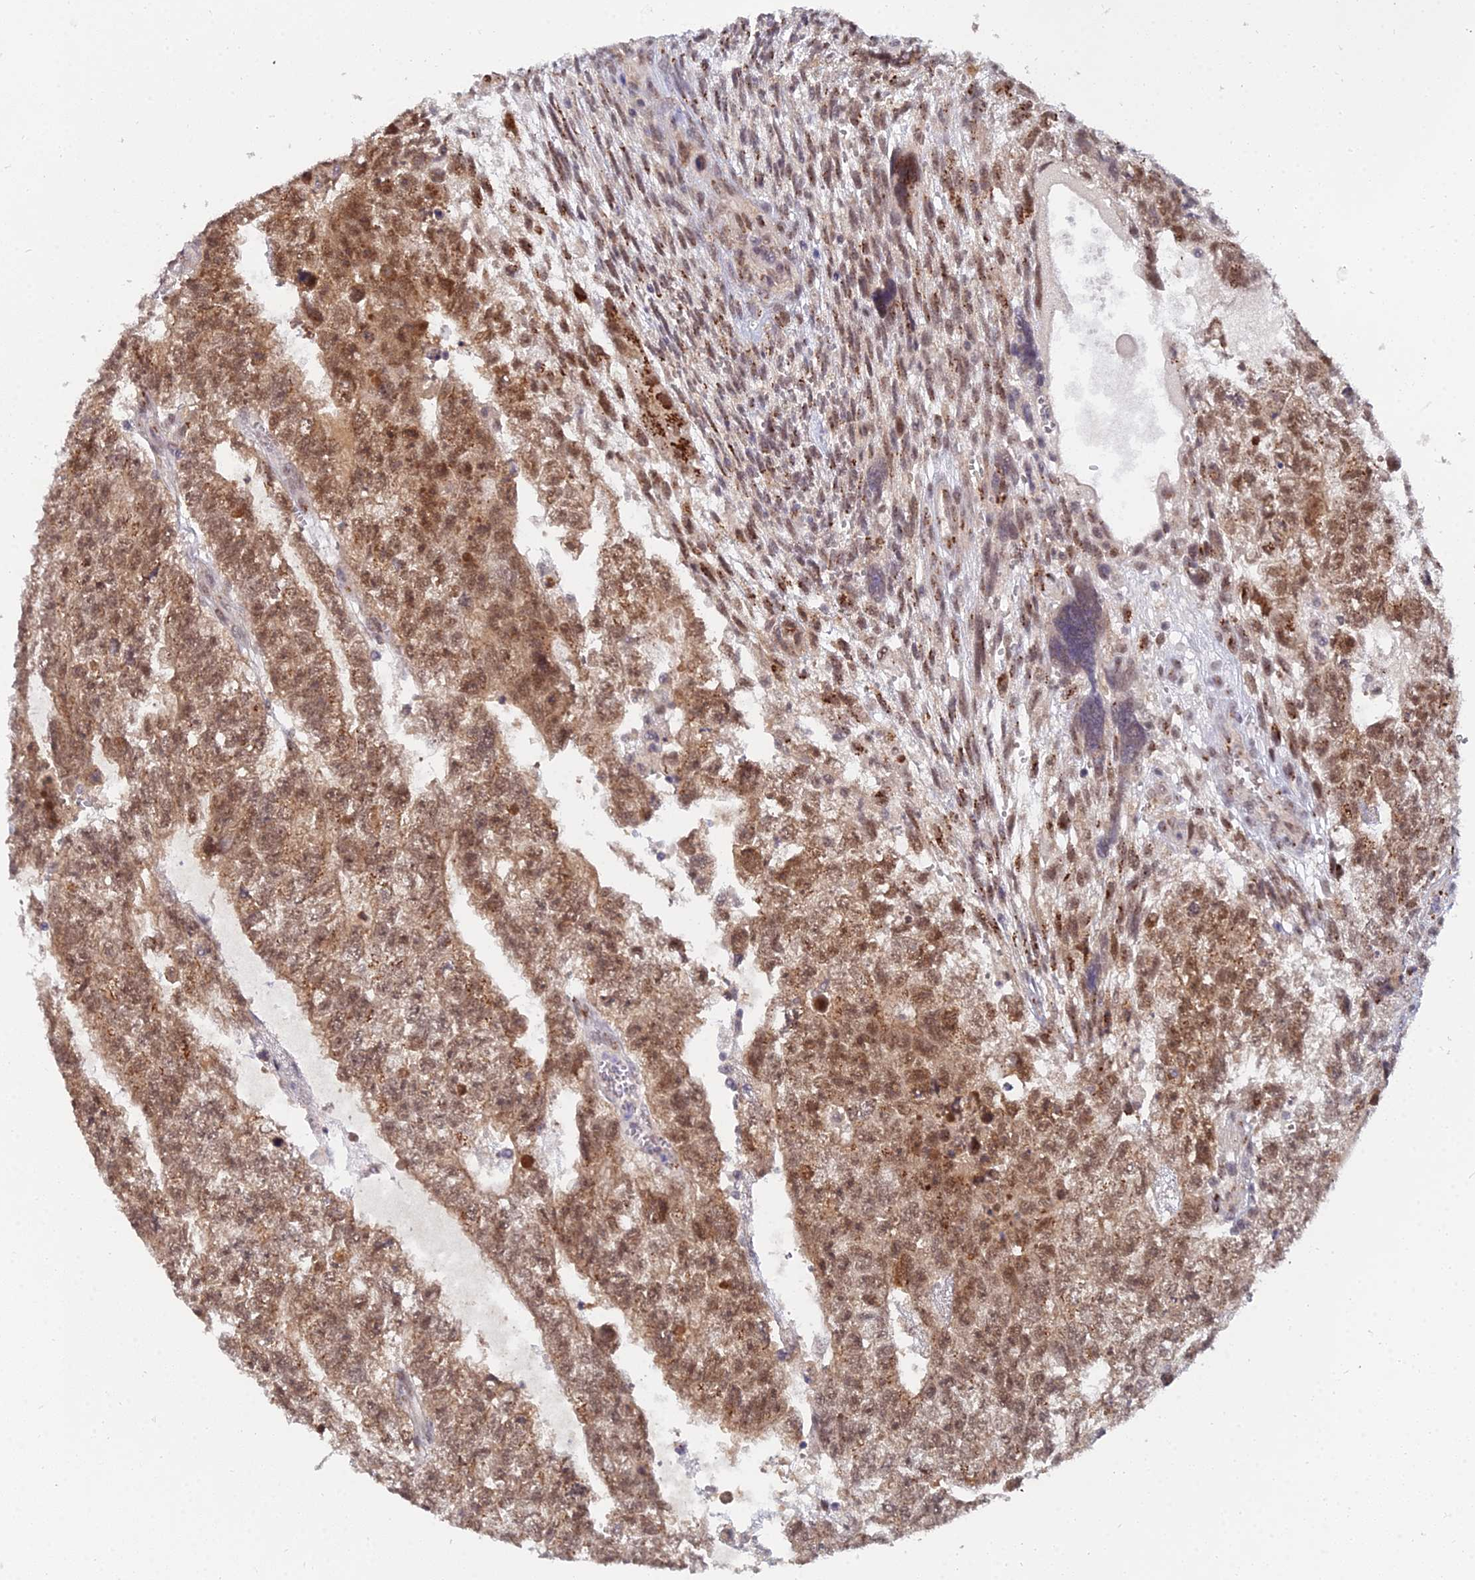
{"staining": {"intensity": "moderate", "quantity": ">75%", "location": "cytoplasmic/membranous,nuclear"}, "tissue": "testis cancer", "cell_type": "Tumor cells", "image_type": "cancer", "snomed": [{"axis": "morphology", "description": "Carcinoma, Embryonal, NOS"}, {"axis": "topography", "description": "Testis"}], "caption": "This is an image of immunohistochemistry (IHC) staining of testis cancer, which shows moderate expression in the cytoplasmic/membranous and nuclear of tumor cells.", "gene": "THOC3", "patient": {"sex": "male", "age": 26}}